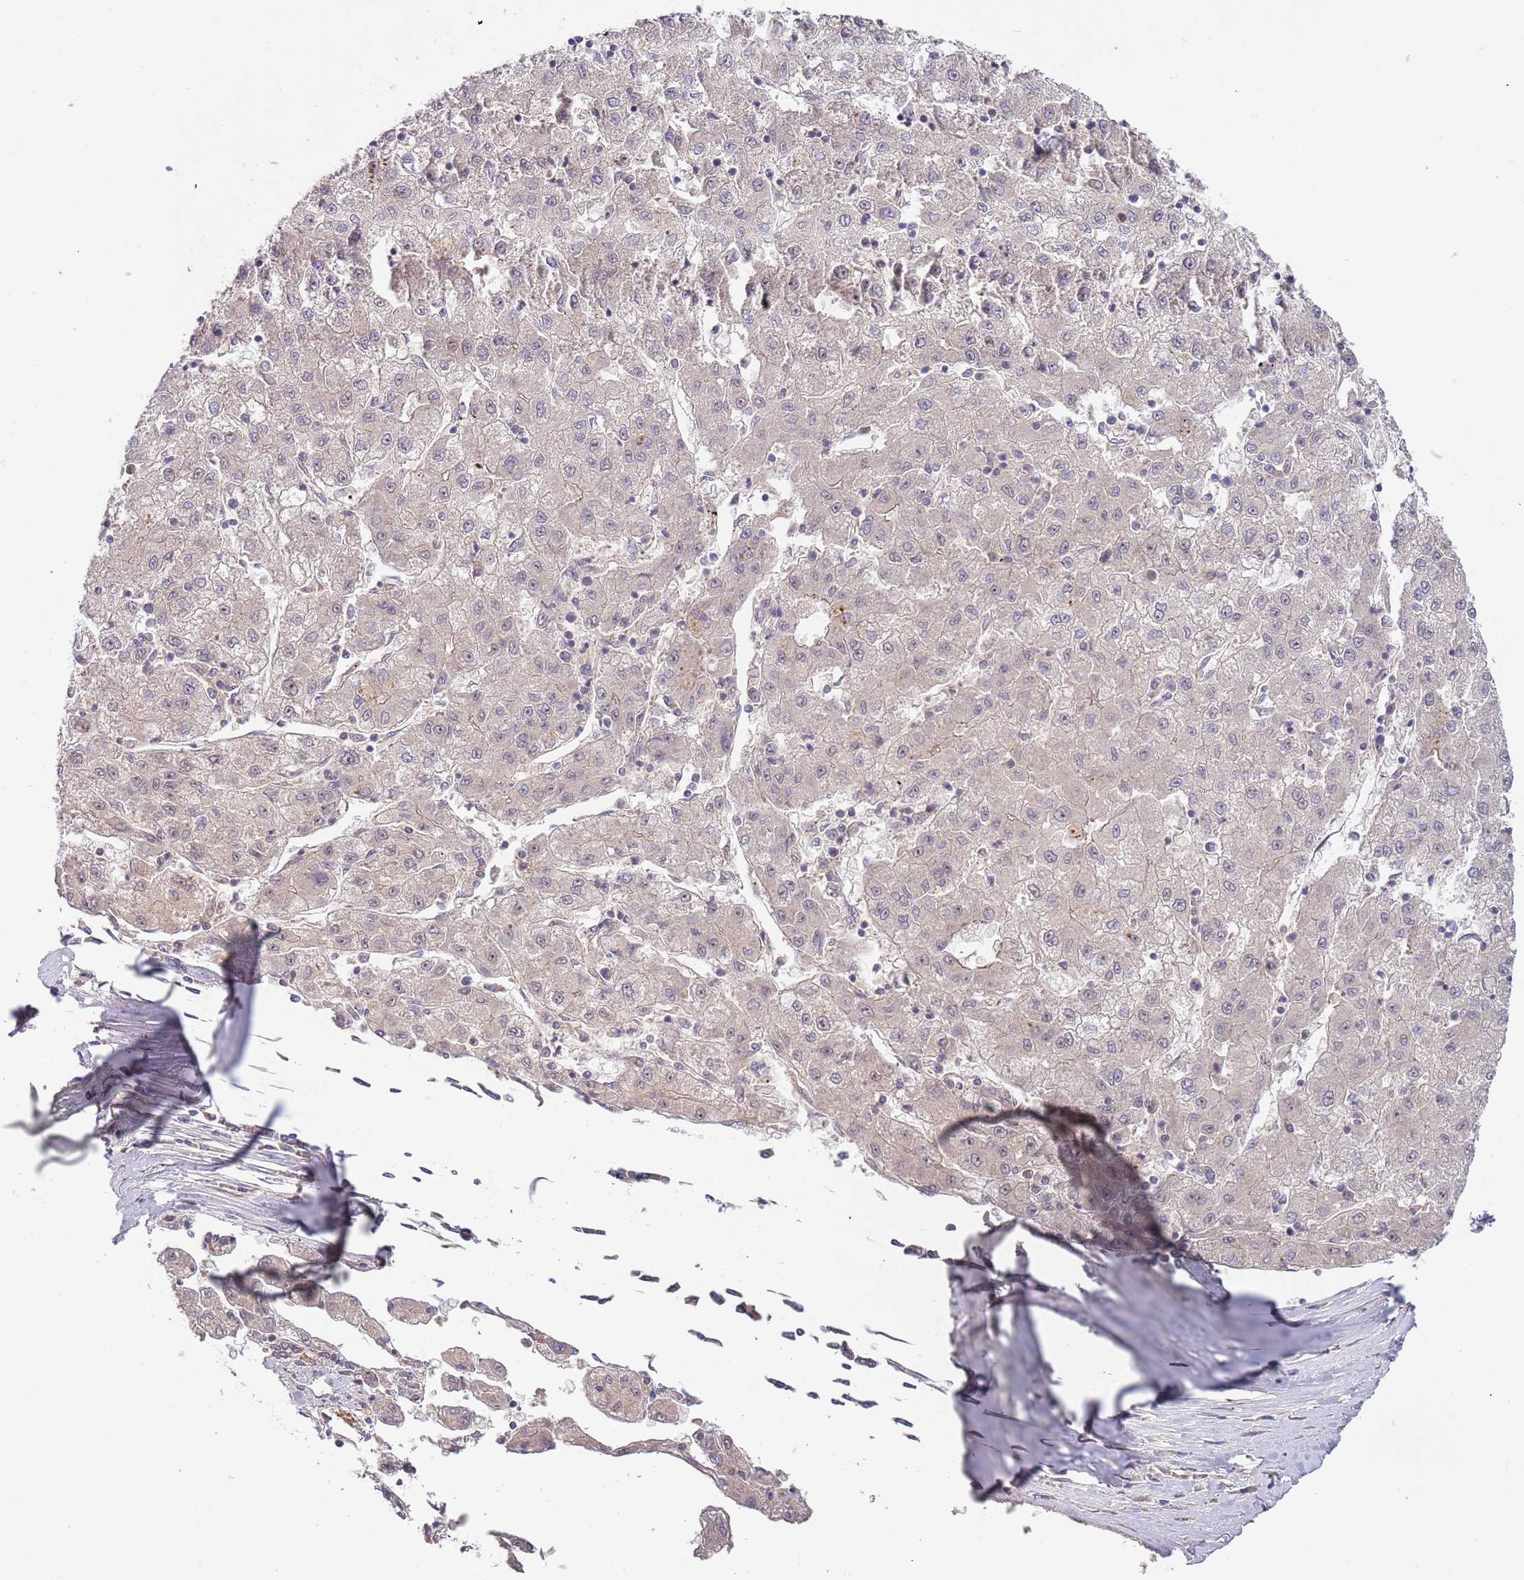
{"staining": {"intensity": "negative", "quantity": "none", "location": "none"}, "tissue": "liver cancer", "cell_type": "Tumor cells", "image_type": "cancer", "snomed": [{"axis": "morphology", "description": "Carcinoma, Hepatocellular, NOS"}, {"axis": "topography", "description": "Liver"}], "caption": "The micrograph shows no staining of tumor cells in liver cancer. (DAB (3,3'-diaminobenzidine) immunohistochemistry visualized using brightfield microscopy, high magnification).", "gene": "TRAPPC6B", "patient": {"sex": "male", "age": 72}}